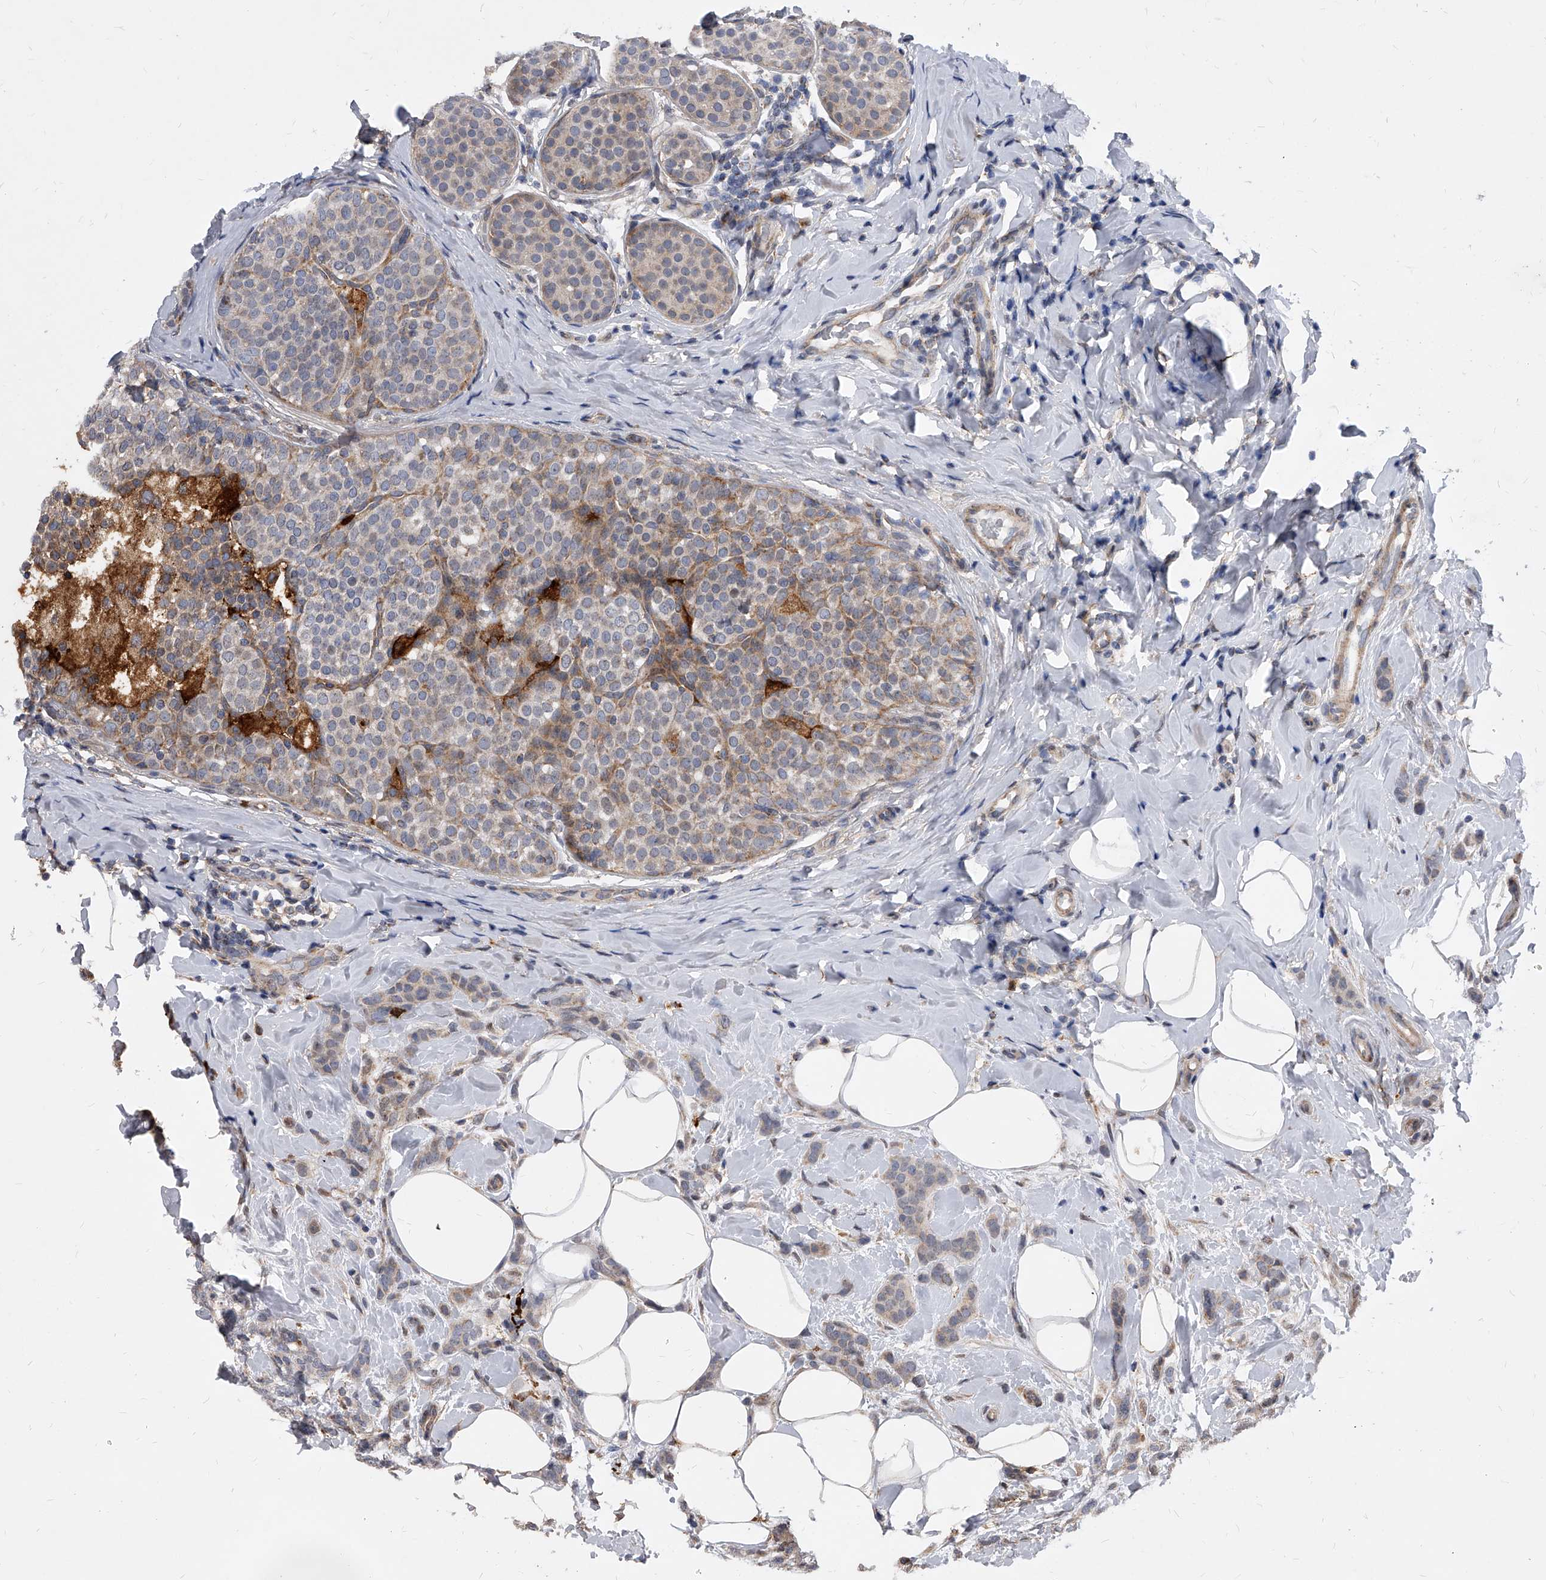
{"staining": {"intensity": "weak", "quantity": "25%-75%", "location": "cytoplasmic/membranous"}, "tissue": "breast cancer", "cell_type": "Tumor cells", "image_type": "cancer", "snomed": [{"axis": "morphology", "description": "Lobular carcinoma, in situ"}, {"axis": "morphology", "description": "Lobular carcinoma"}, {"axis": "topography", "description": "Breast"}], "caption": "Immunohistochemical staining of breast cancer (lobular carcinoma) reveals low levels of weak cytoplasmic/membranous protein staining in approximately 25%-75% of tumor cells.", "gene": "SOBP", "patient": {"sex": "female", "age": 41}}